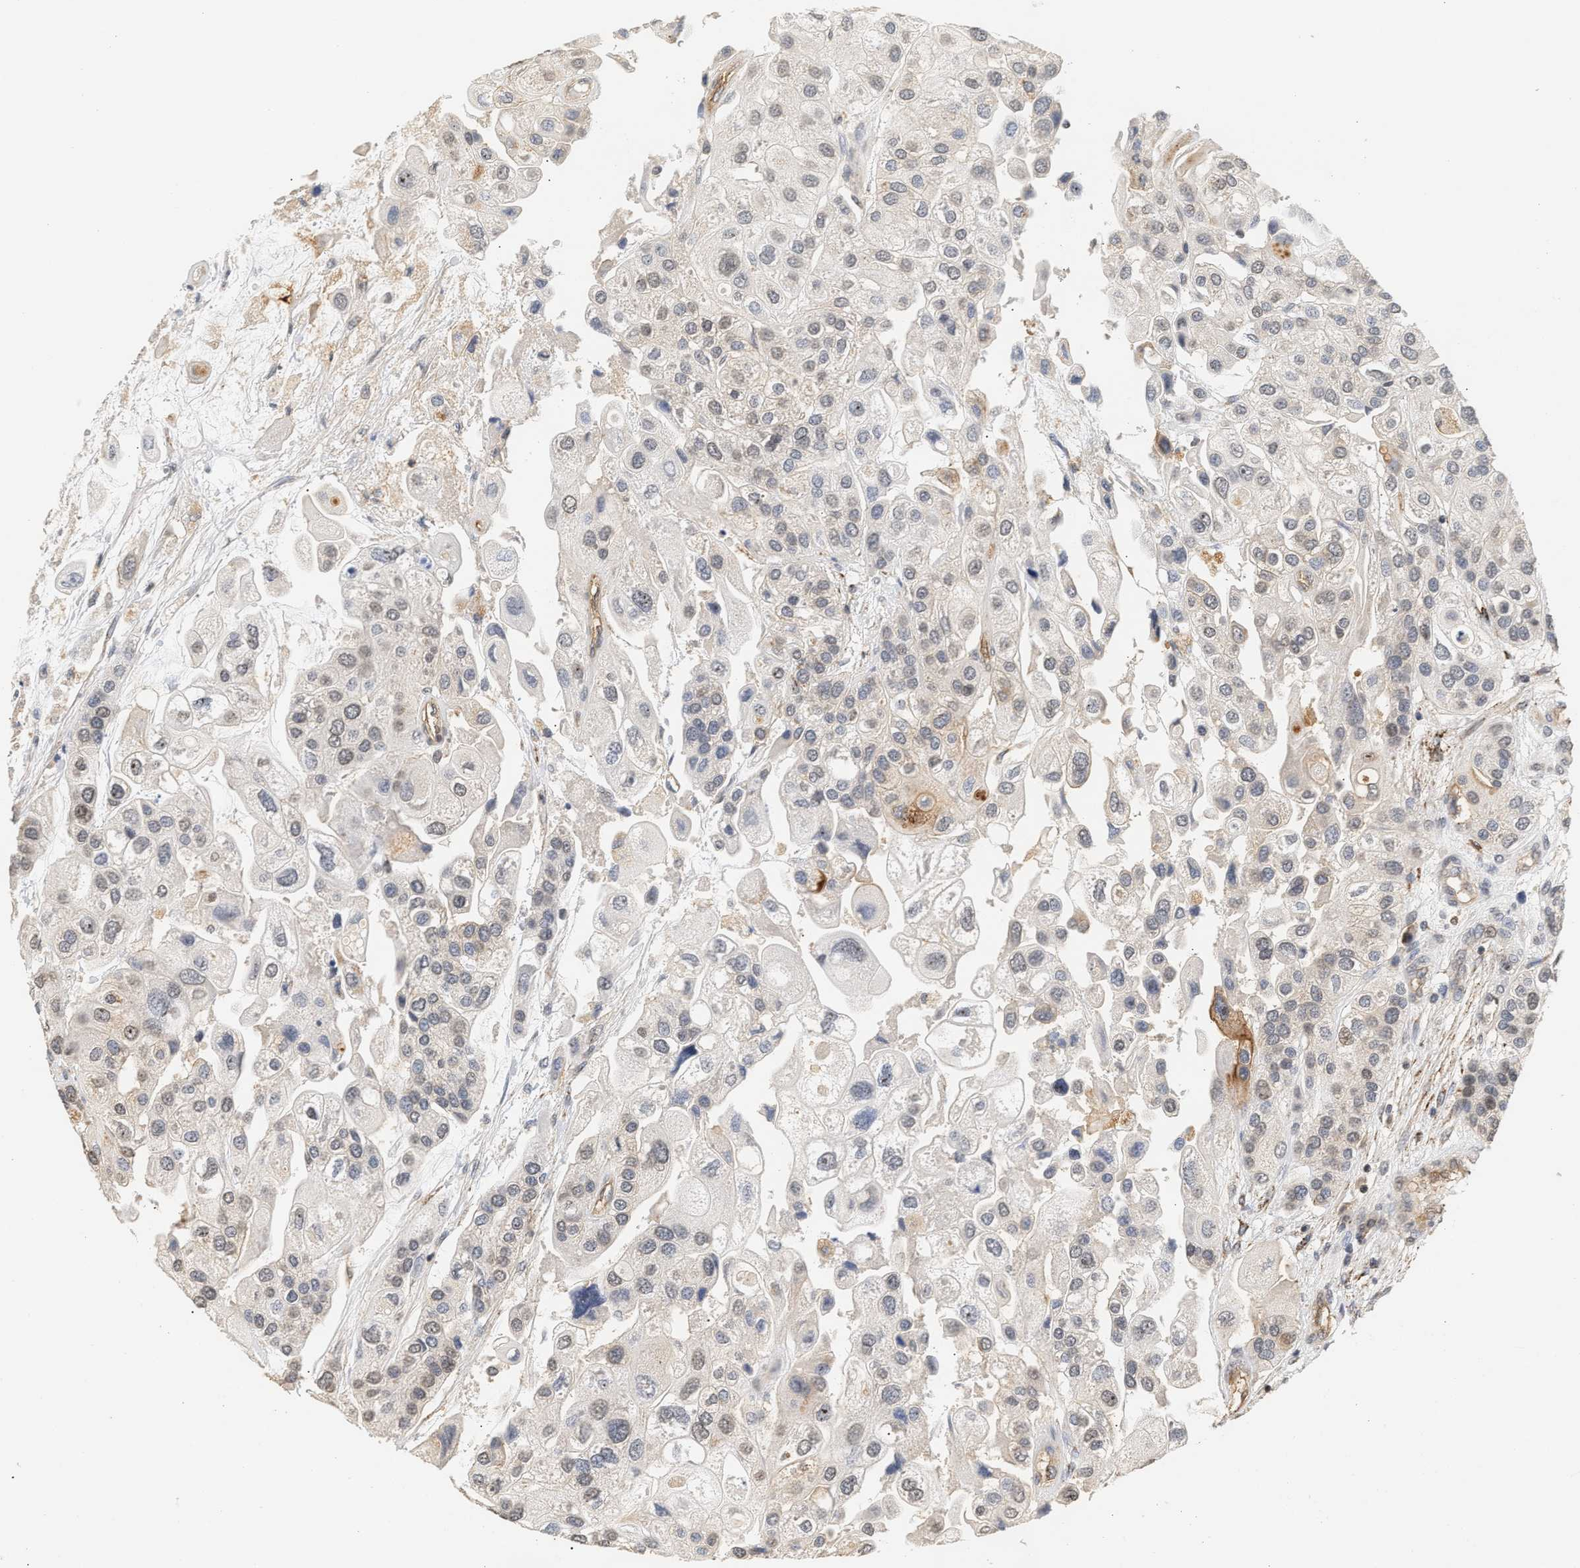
{"staining": {"intensity": "negative", "quantity": "none", "location": "none"}, "tissue": "urothelial cancer", "cell_type": "Tumor cells", "image_type": "cancer", "snomed": [{"axis": "morphology", "description": "Urothelial carcinoma, High grade"}, {"axis": "topography", "description": "Urinary bladder"}], "caption": "Immunohistochemical staining of urothelial cancer exhibits no significant positivity in tumor cells. The staining was performed using DAB (3,3'-diaminobenzidine) to visualize the protein expression in brown, while the nuclei were stained in blue with hematoxylin (Magnification: 20x).", "gene": "PLXND1", "patient": {"sex": "female", "age": 64}}